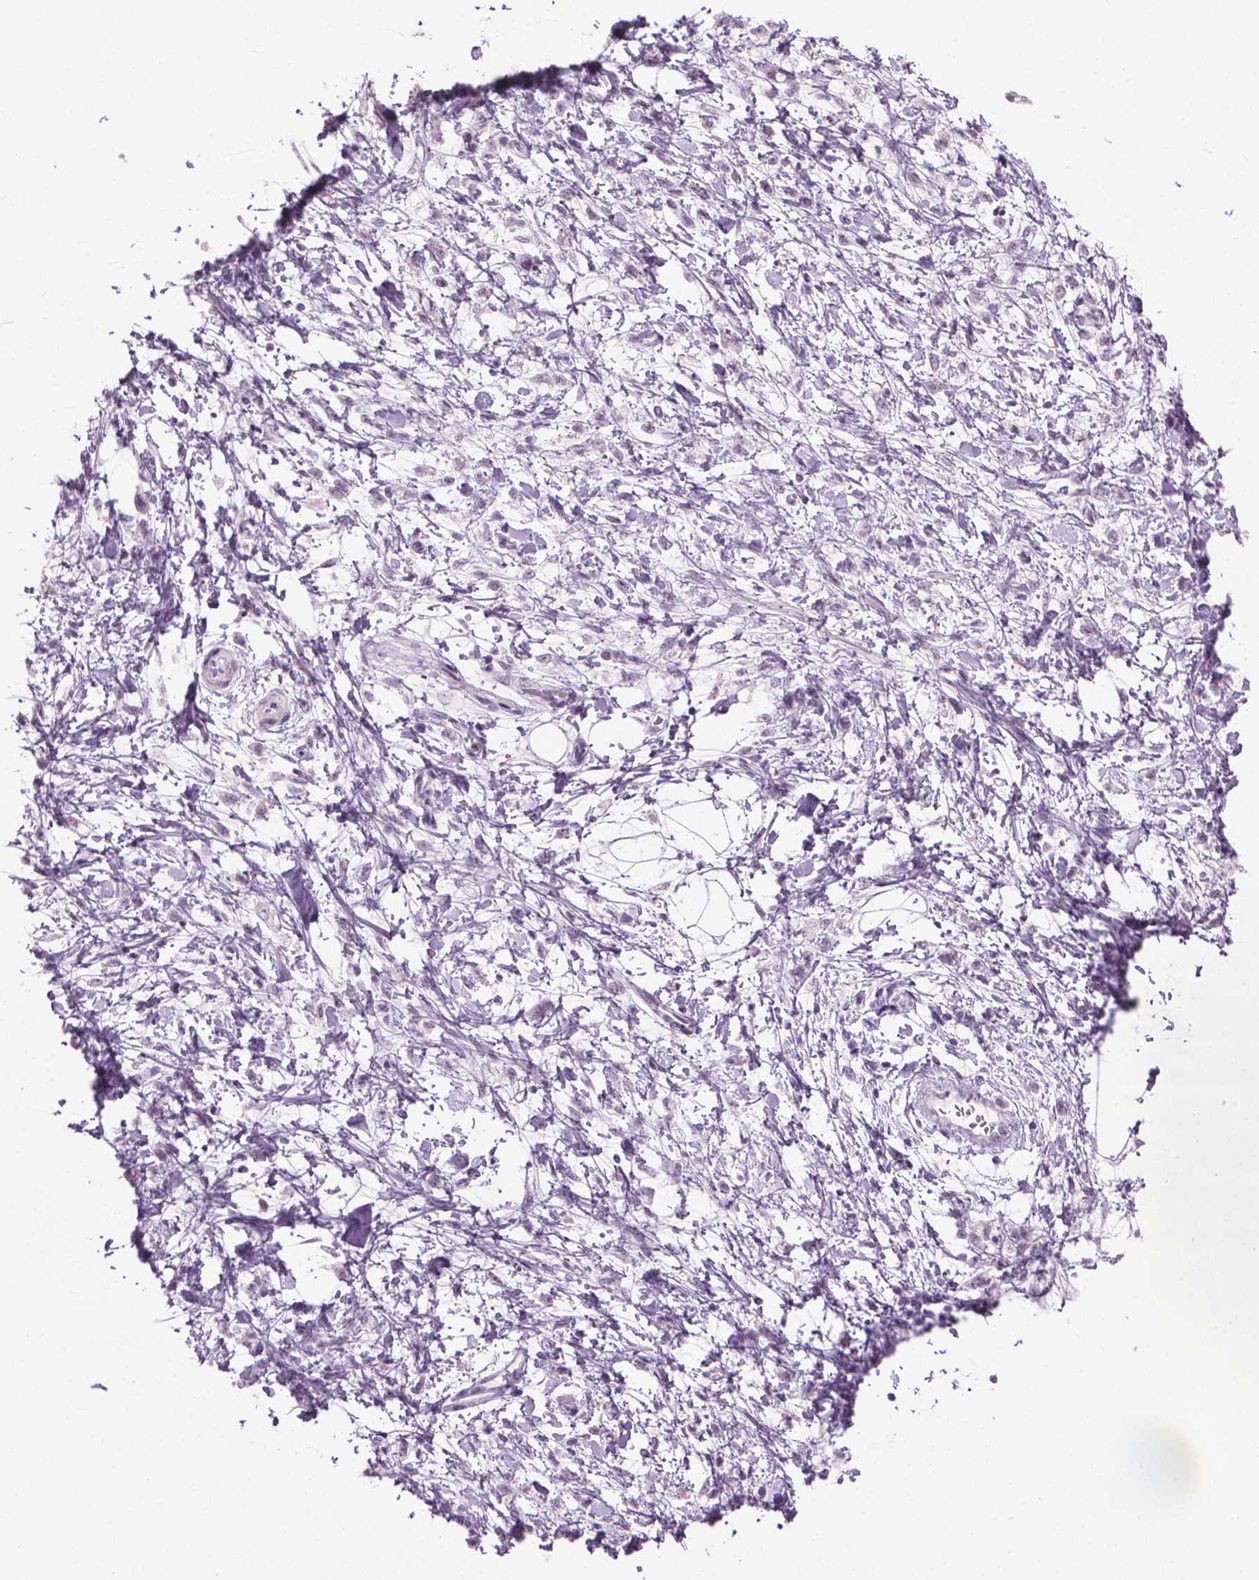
{"staining": {"intensity": "negative", "quantity": "none", "location": "none"}, "tissue": "stomach cancer", "cell_type": "Tumor cells", "image_type": "cancer", "snomed": [{"axis": "morphology", "description": "Adenocarcinoma, NOS"}, {"axis": "topography", "description": "Stomach"}], "caption": "Immunohistochemical staining of adenocarcinoma (stomach) demonstrates no significant staining in tumor cells.", "gene": "DNAI7", "patient": {"sex": "female", "age": 60}}